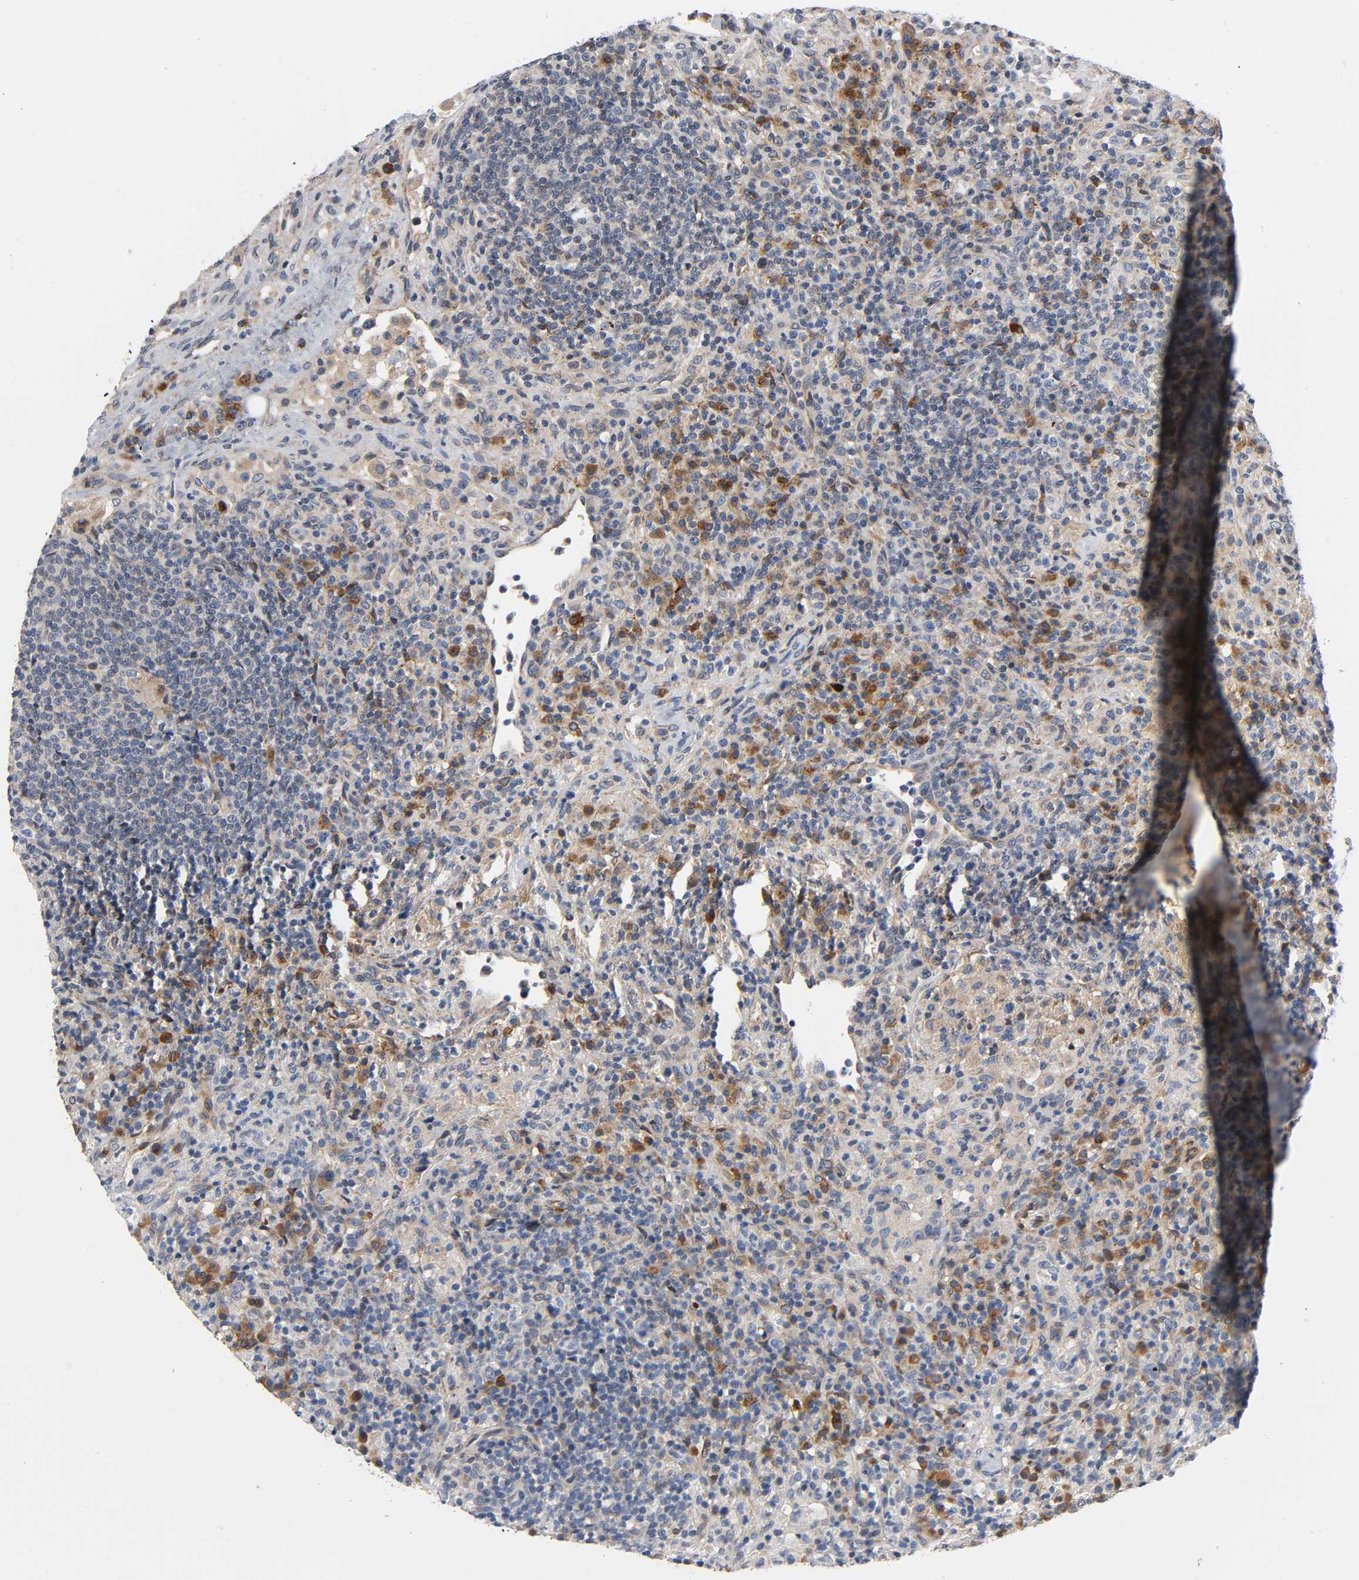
{"staining": {"intensity": "weak", "quantity": "25%-75%", "location": "cytoplasmic/membranous"}, "tissue": "lymphoma", "cell_type": "Tumor cells", "image_type": "cancer", "snomed": [{"axis": "morphology", "description": "Hodgkin's disease, NOS"}, {"axis": "topography", "description": "Lymph node"}], "caption": "An IHC photomicrograph of neoplastic tissue is shown. Protein staining in brown labels weak cytoplasmic/membranous positivity in lymphoma within tumor cells.", "gene": "ASB6", "patient": {"sex": "male", "age": 65}}